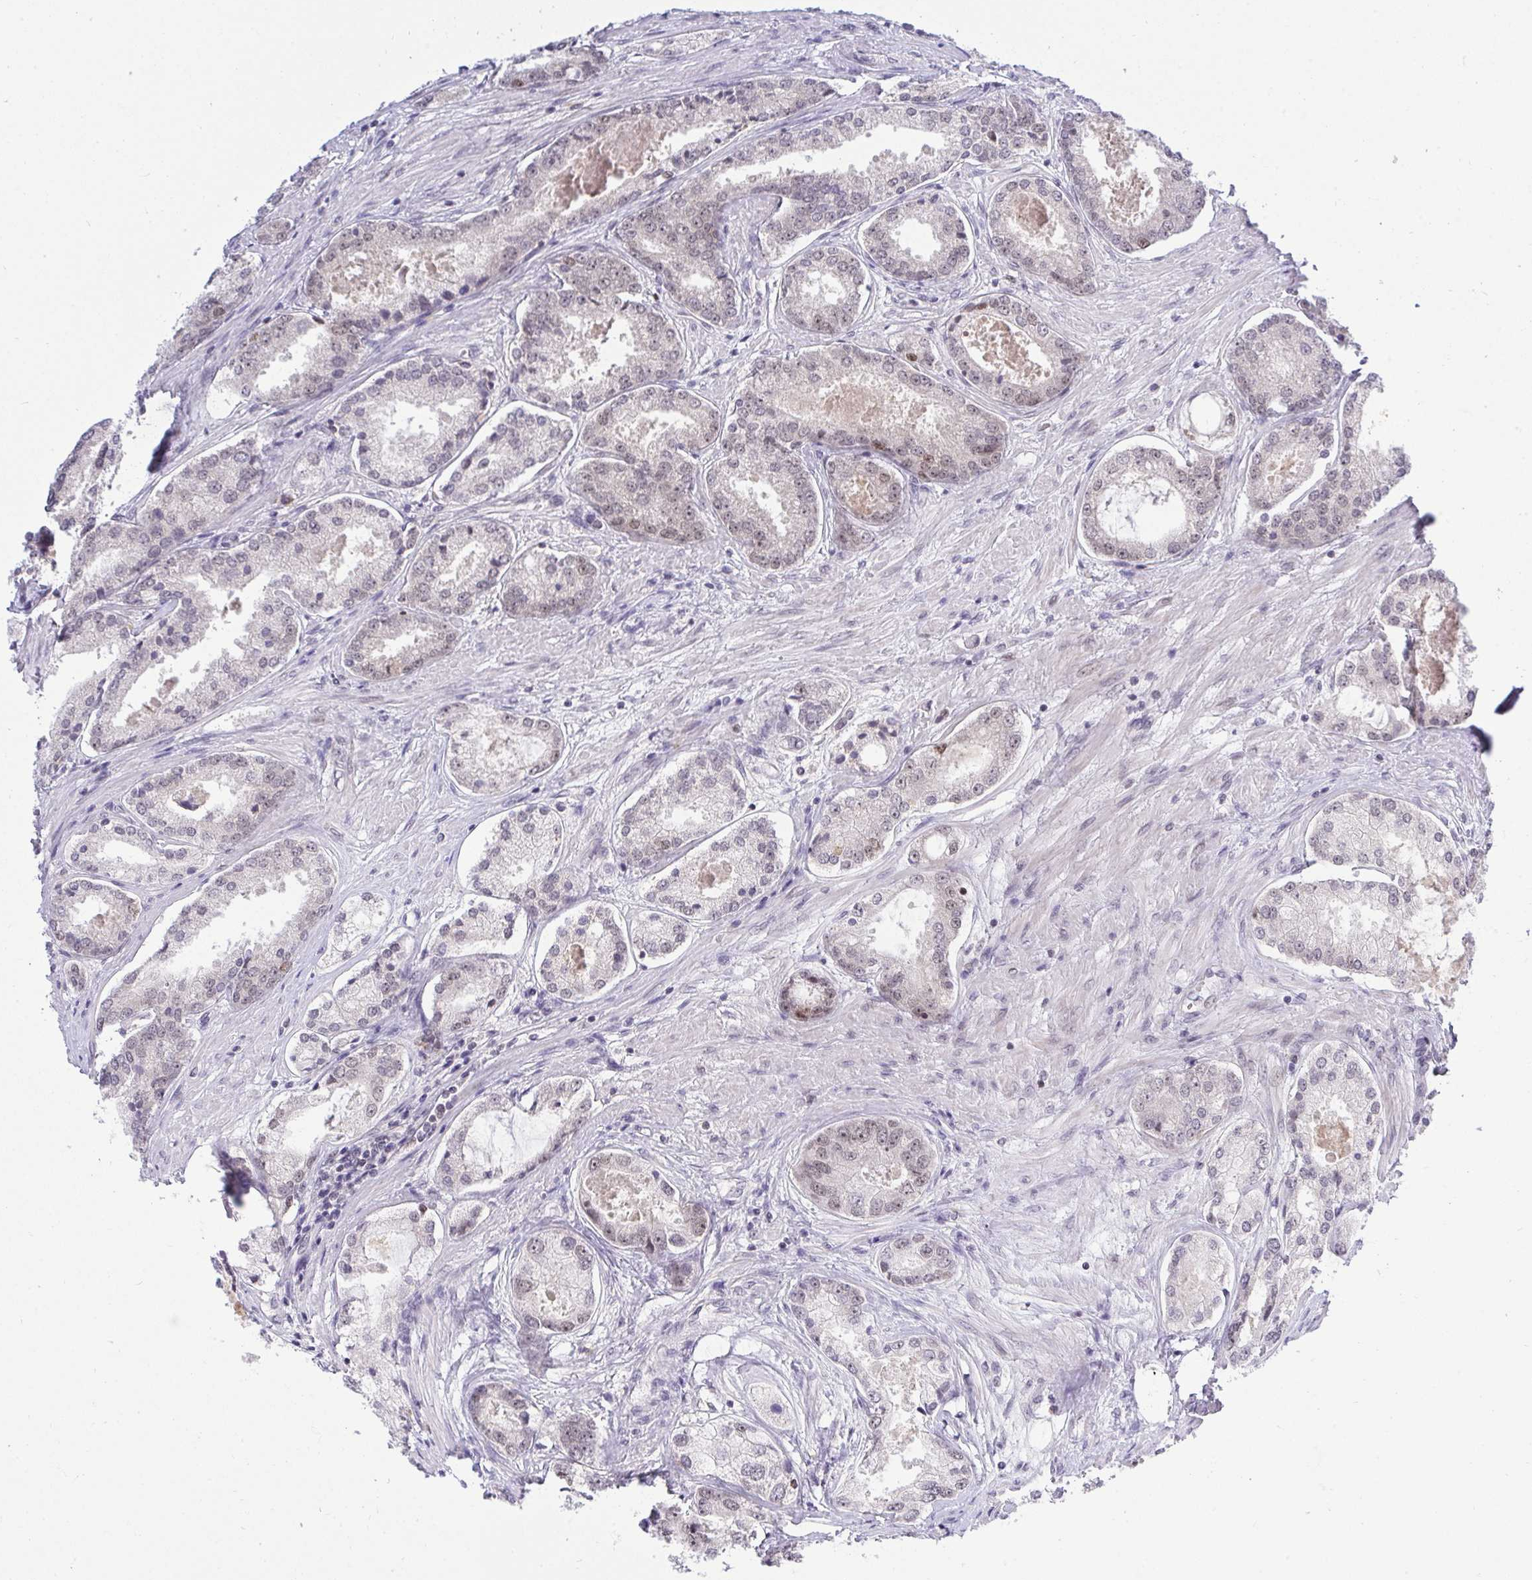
{"staining": {"intensity": "negative", "quantity": "none", "location": "none"}, "tissue": "prostate cancer", "cell_type": "Tumor cells", "image_type": "cancer", "snomed": [{"axis": "morphology", "description": "Adenocarcinoma, Low grade"}, {"axis": "topography", "description": "Prostate"}], "caption": "IHC histopathology image of human prostate low-grade adenocarcinoma stained for a protein (brown), which displays no positivity in tumor cells. The staining is performed using DAB brown chromogen with nuclei counter-stained in using hematoxylin.", "gene": "RFC4", "patient": {"sex": "male", "age": 68}}